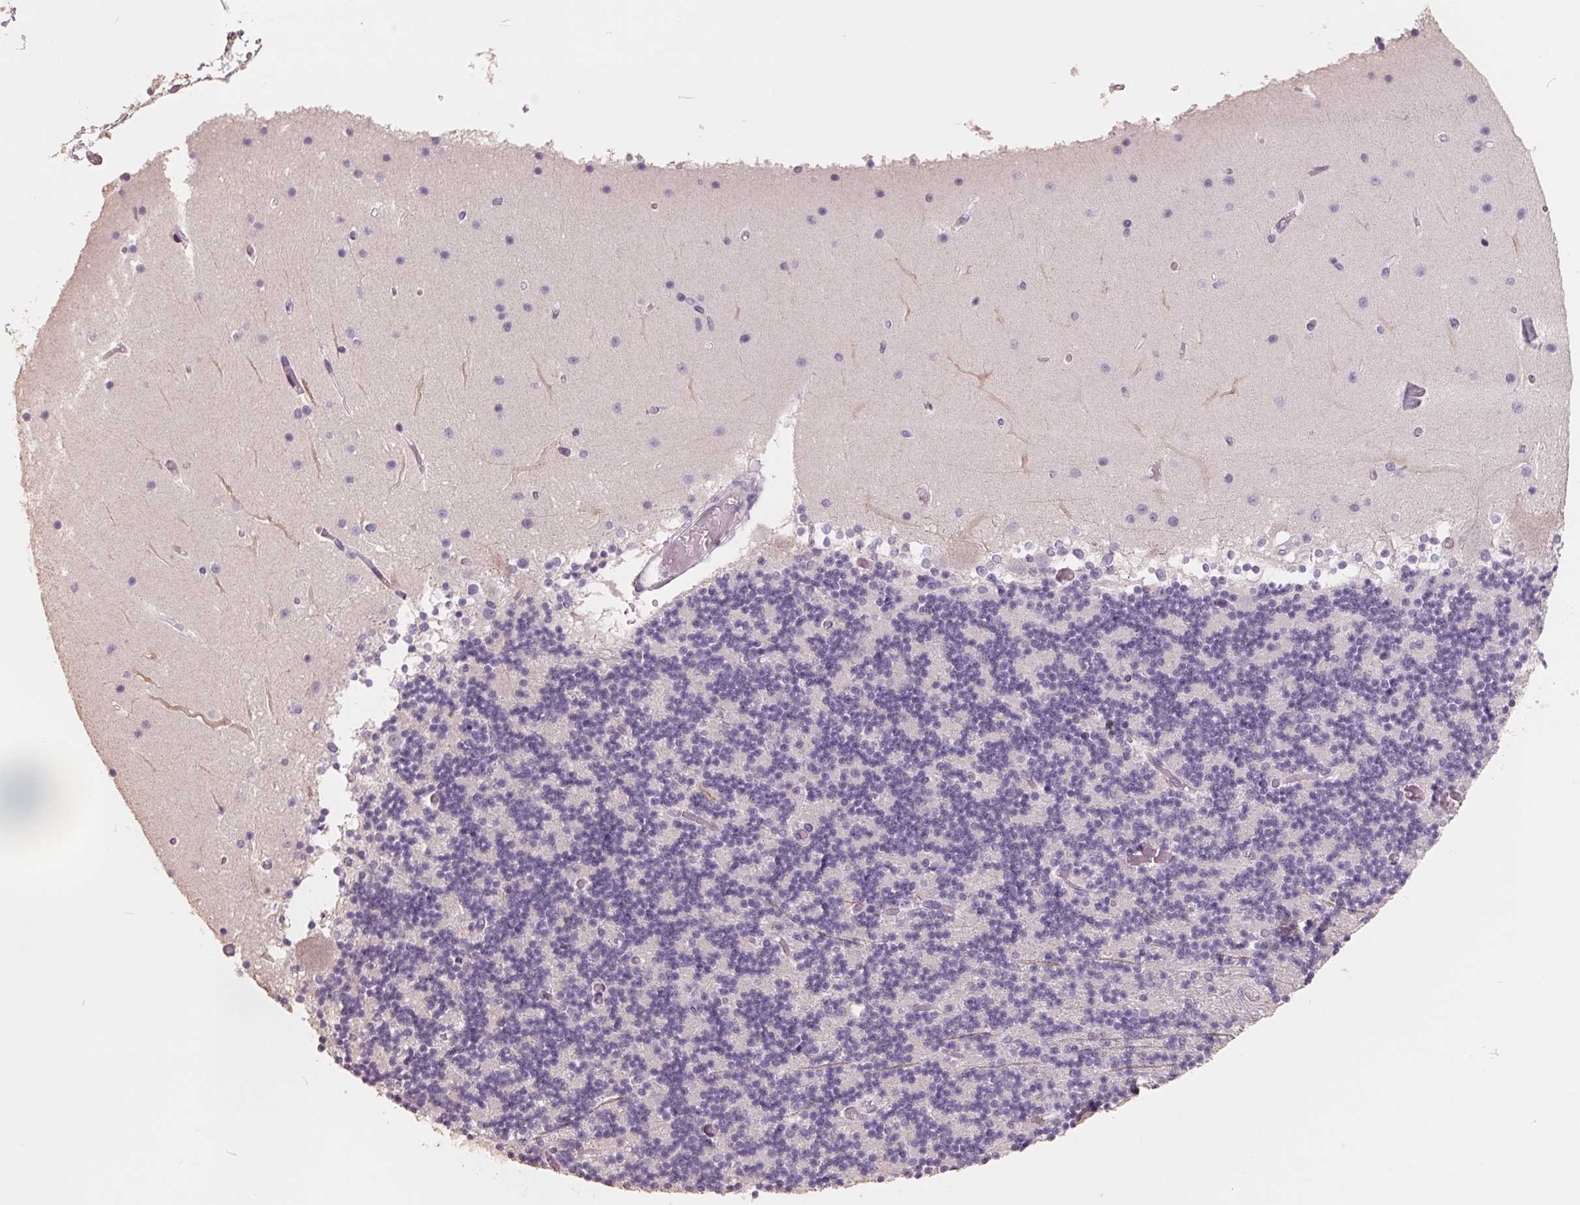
{"staining": {"intensity": "negative", "quantity": "none", "location": "none"}, "tissue": "cerebellum", "cell_type": "Cells in granular layer", "image_type": "normal", "snomed": [{"axis": "morphology", "description": "Normal tissue, NOS"}, {"axis": "topography", "description": "Cerebellum"}], "caption": "The immunohistochemistry (IHC) photomicrograph has no significant positivity in cells in granular layer of cerebellum. (DAB (3,3'-diaminobenzidine) immunohistochemistry visualized using brightfield microscopy, high magnification).", "gene": "FTCD", "patient": {"sex": "female", "age": 28}}